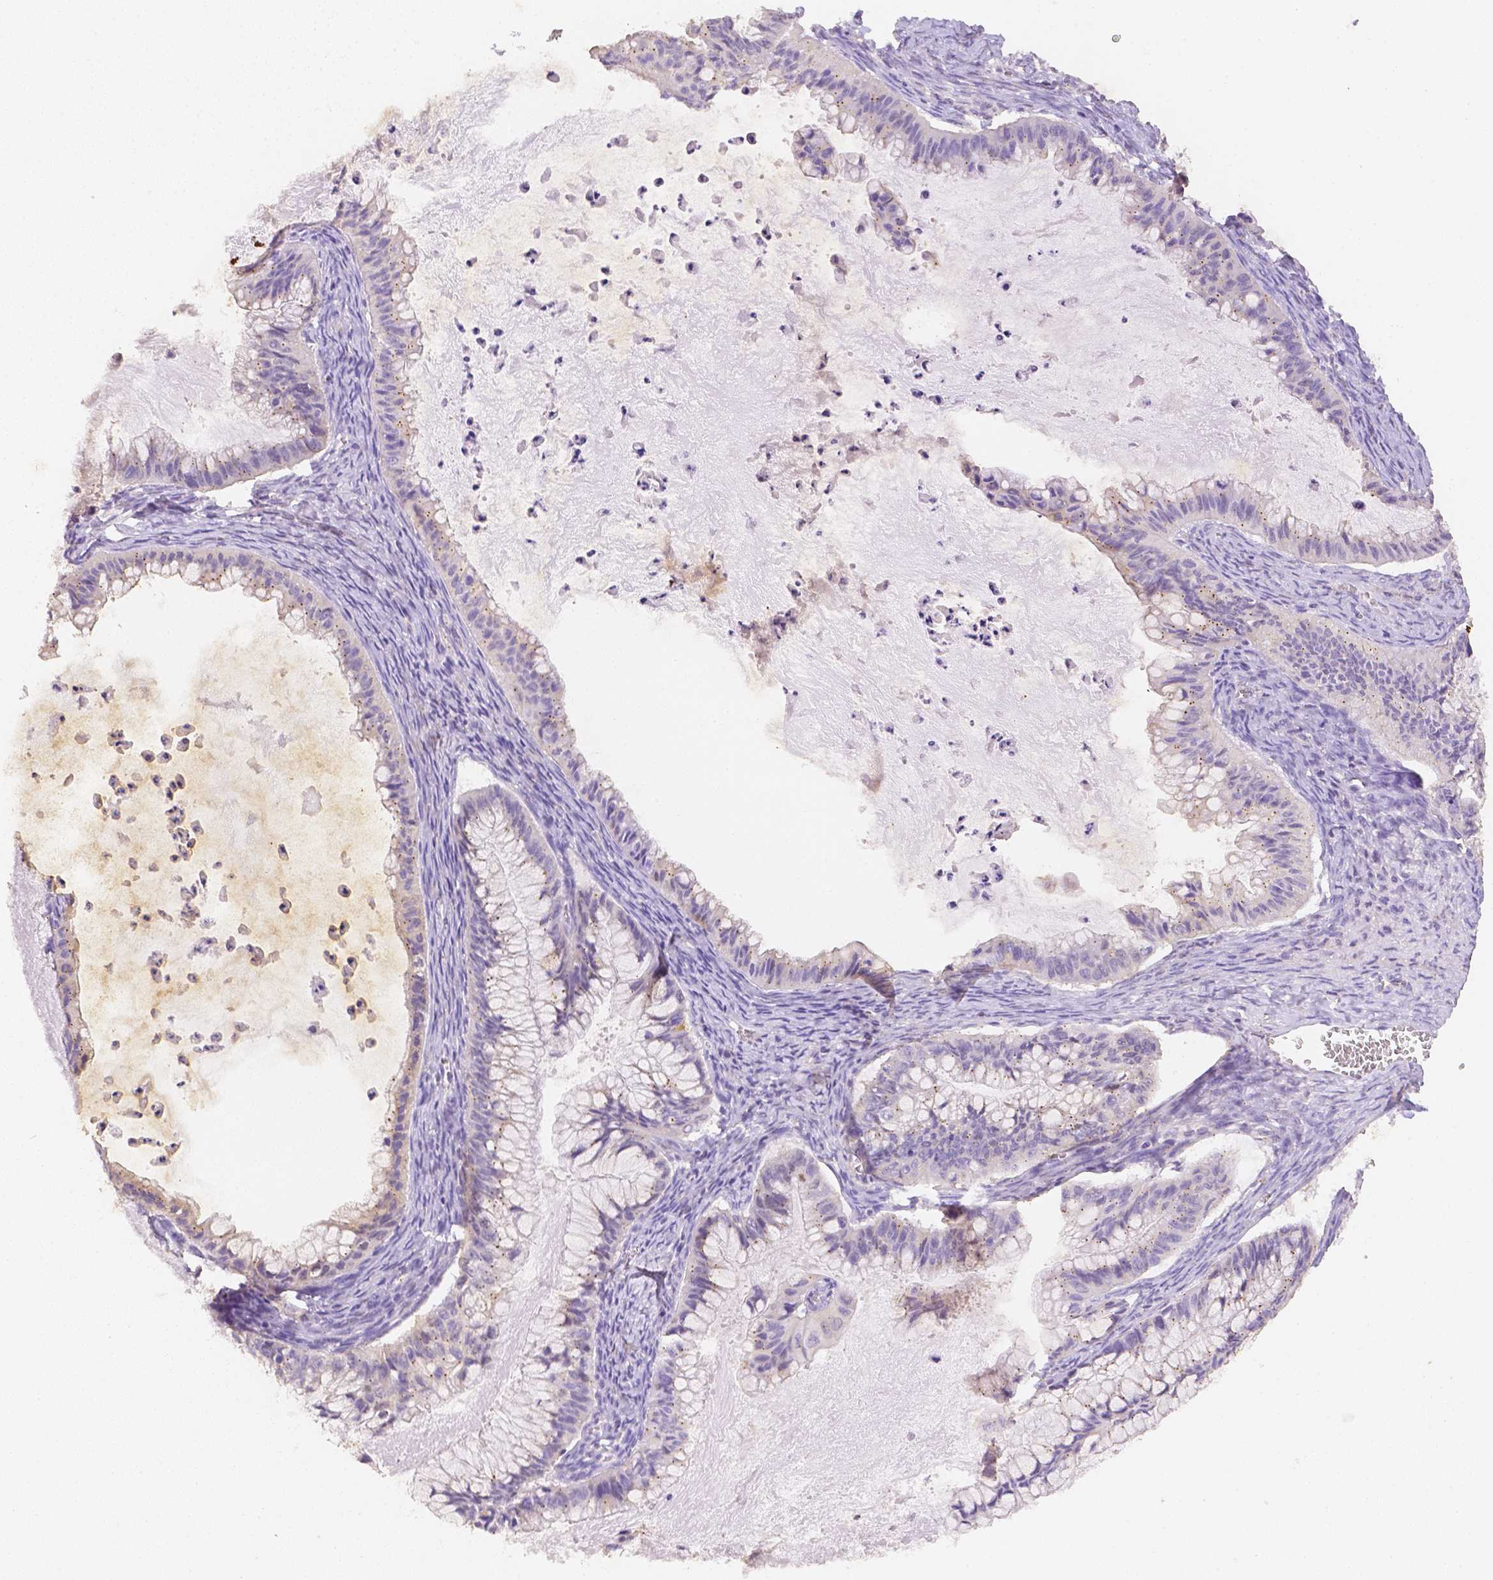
{"staining": {"intensity": "negative", "quantity": "none", "location": "none"}, "tissue": "ovarian cancer", "cell_type": "Tumor cells", "image_type": "cancer", "snomed": [{"axis": "morphology", "description": "Cystadenocarcinoma, mucinous, NOS"}, {"axis": "topography", "description": "Ovary"}], "caption": "High power microscopy photomicrograph of an immunohistochemistry photomicrograph of ovarian cancer, revealing no significant expression in tumor cells.", "gene": "C10orf67", "patient": {"sex": "female", "age": 72}}